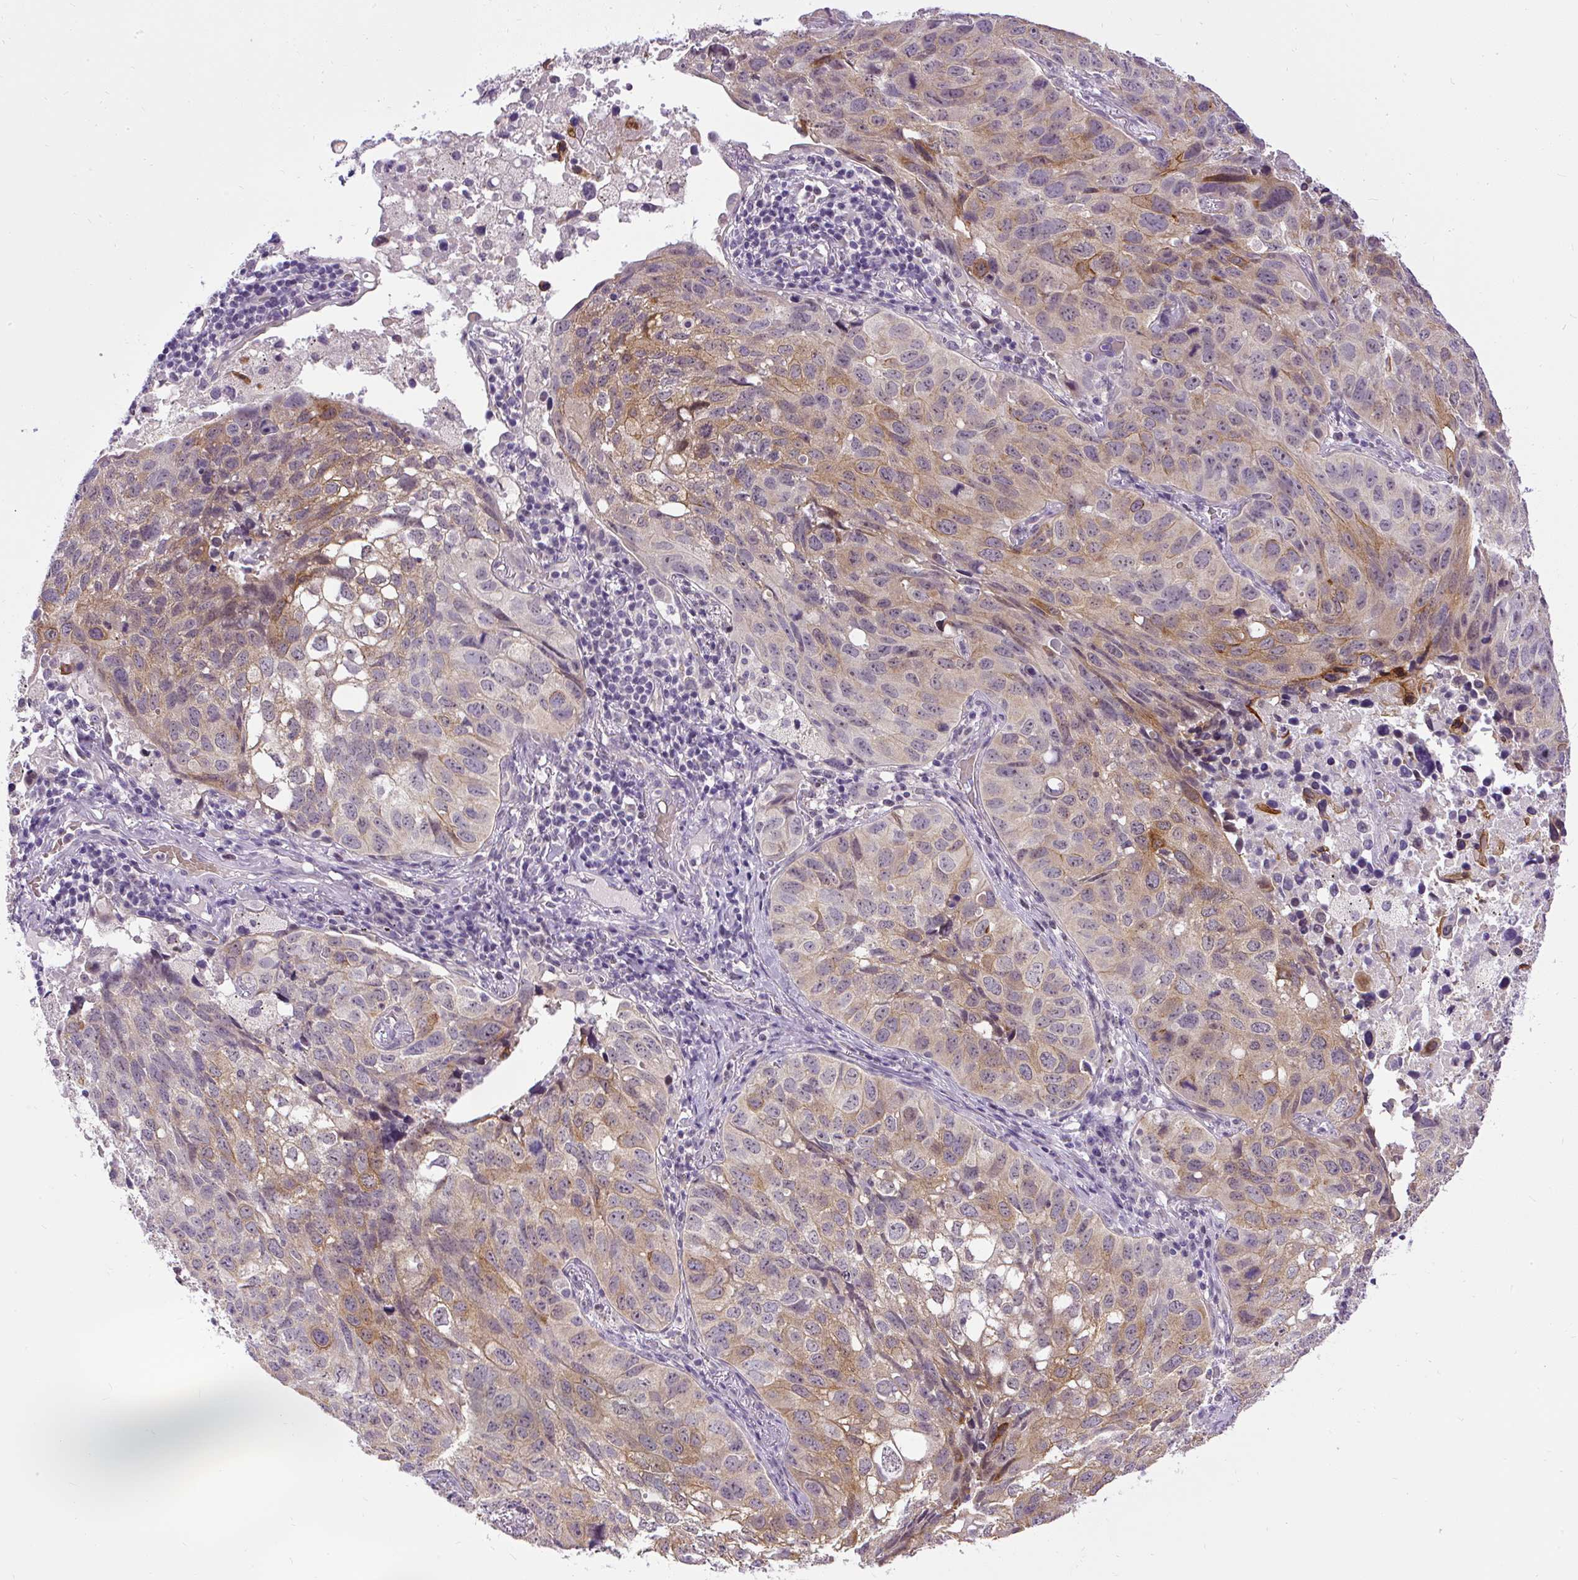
{"staining": {"intensity": "moderate", "quantity": "<25%", "location": "cytoplasmic/membranous"}, "tissue": "lung cancer", "cell_type": "Tumor cells", "image_type": "cancer", "snomed": [{"axis": "morphology", "description": "Squamous cell carcinoma, NOS"}, {"axis": "topography", "description": "Lung"}], "caption": "Lung squamous cell carcinoma was stained to show a protein in brown. There is low levels of moderate cytoplasmic/membranous expression in about <25% of tumor cells.", "gene": "FAM117B", "patient": {"sex": "male", "age": 60}}